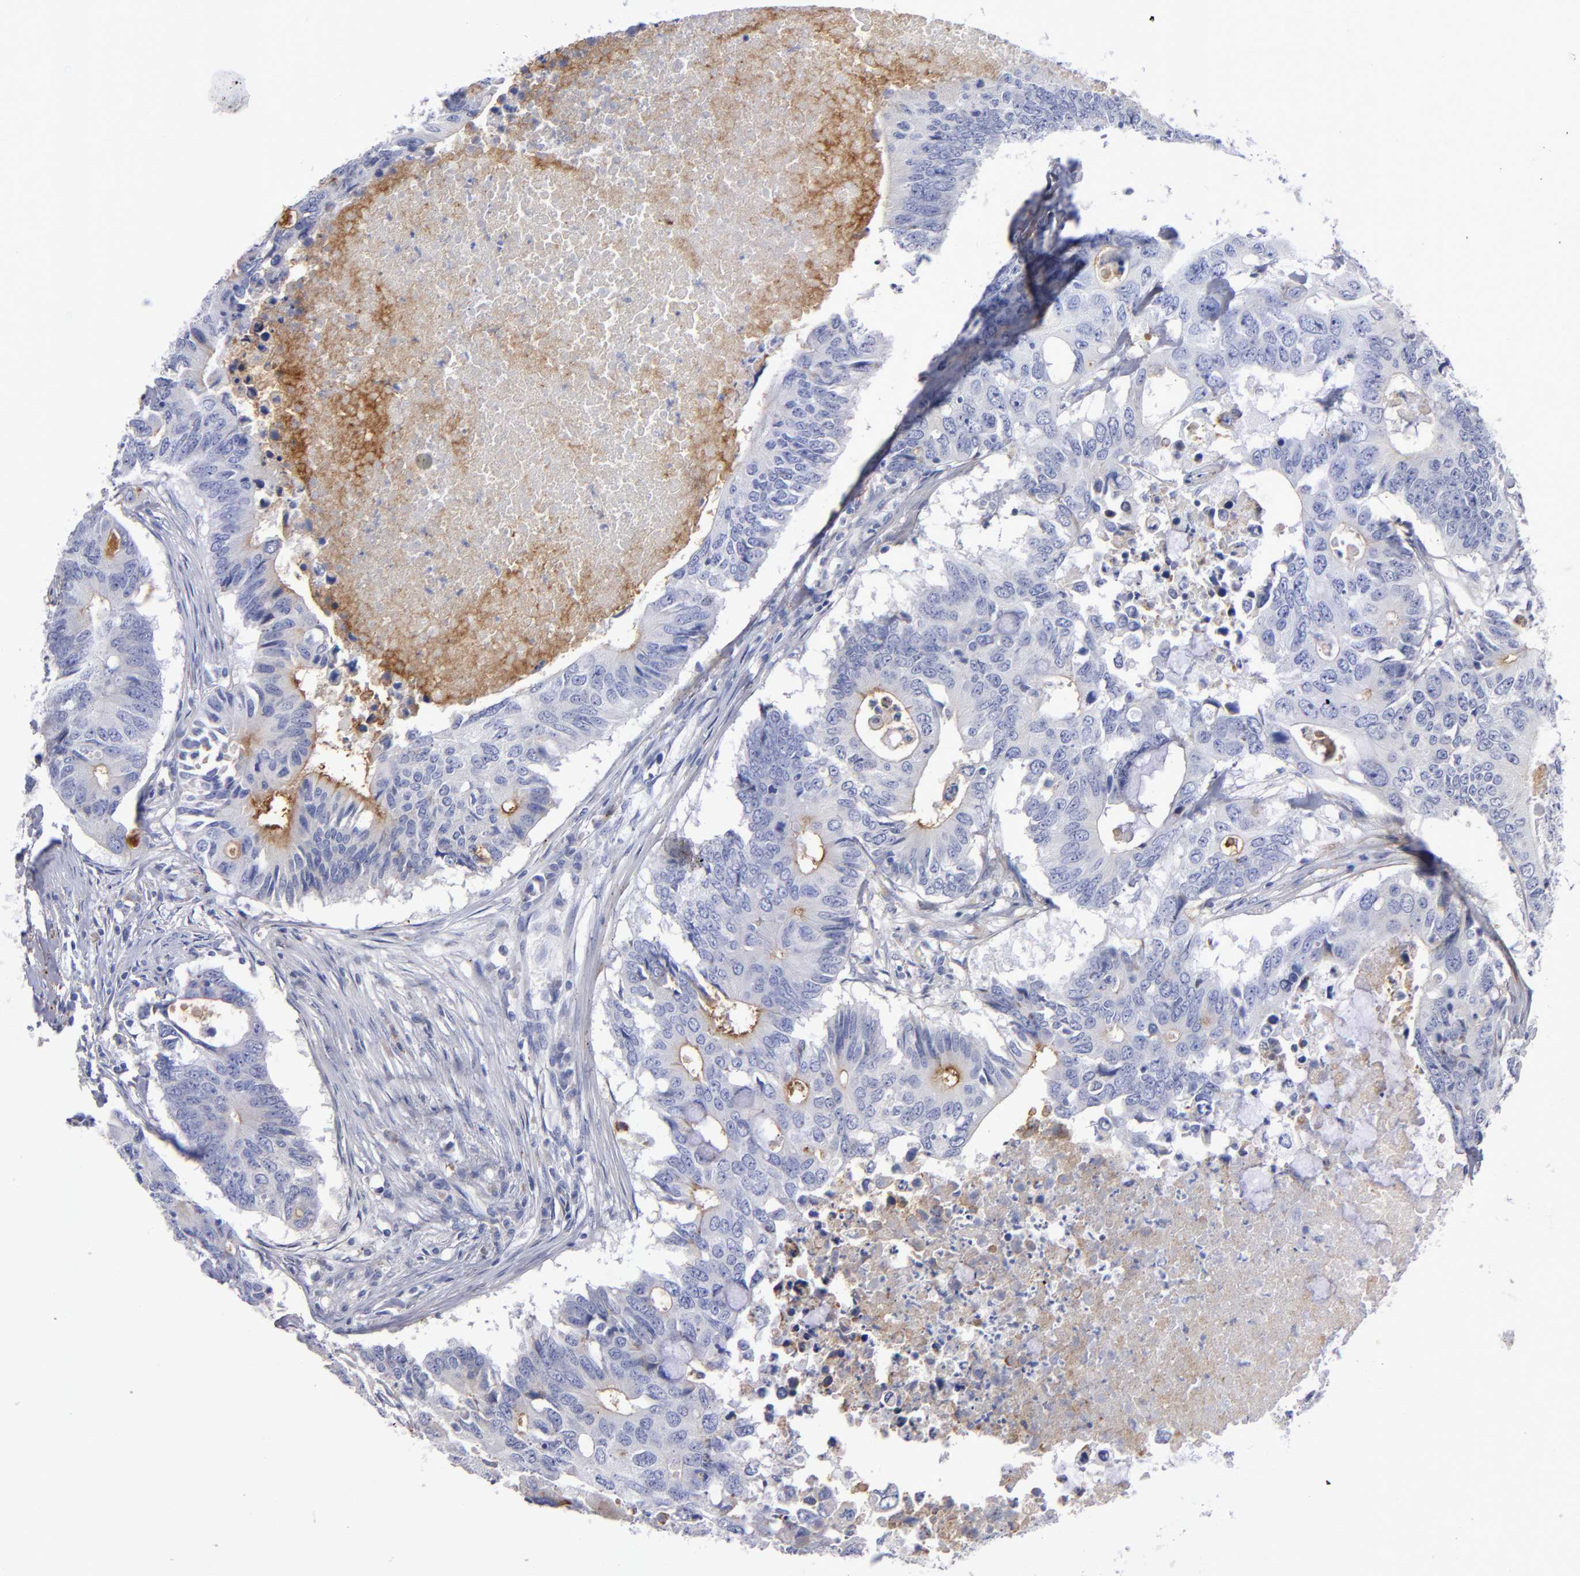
{"staining": {"intensity": "weak", "quantity": "<25%", "location": "cytoplasmic/membranous"}, "tissue": "colorectal cancer", "cell_type": "Tumor cells", "image_type": "cancer", "snomed": [{"axis": "morphology", "description": "Adenocarcinoma, NOS"}, {"axis": "topography", "description": "Colon"}], "caption": "Protein analysis of colorectal cancer (adenocarcinoma) displays no significant expression in tumor cells. Brightfield microscopy of immunohistochemistry stained with DAB (brown) and hematoxylin (blue), captured at high magnification.", "gene": "MFGE8", "patient": {"sex": "male", "age": 71}}